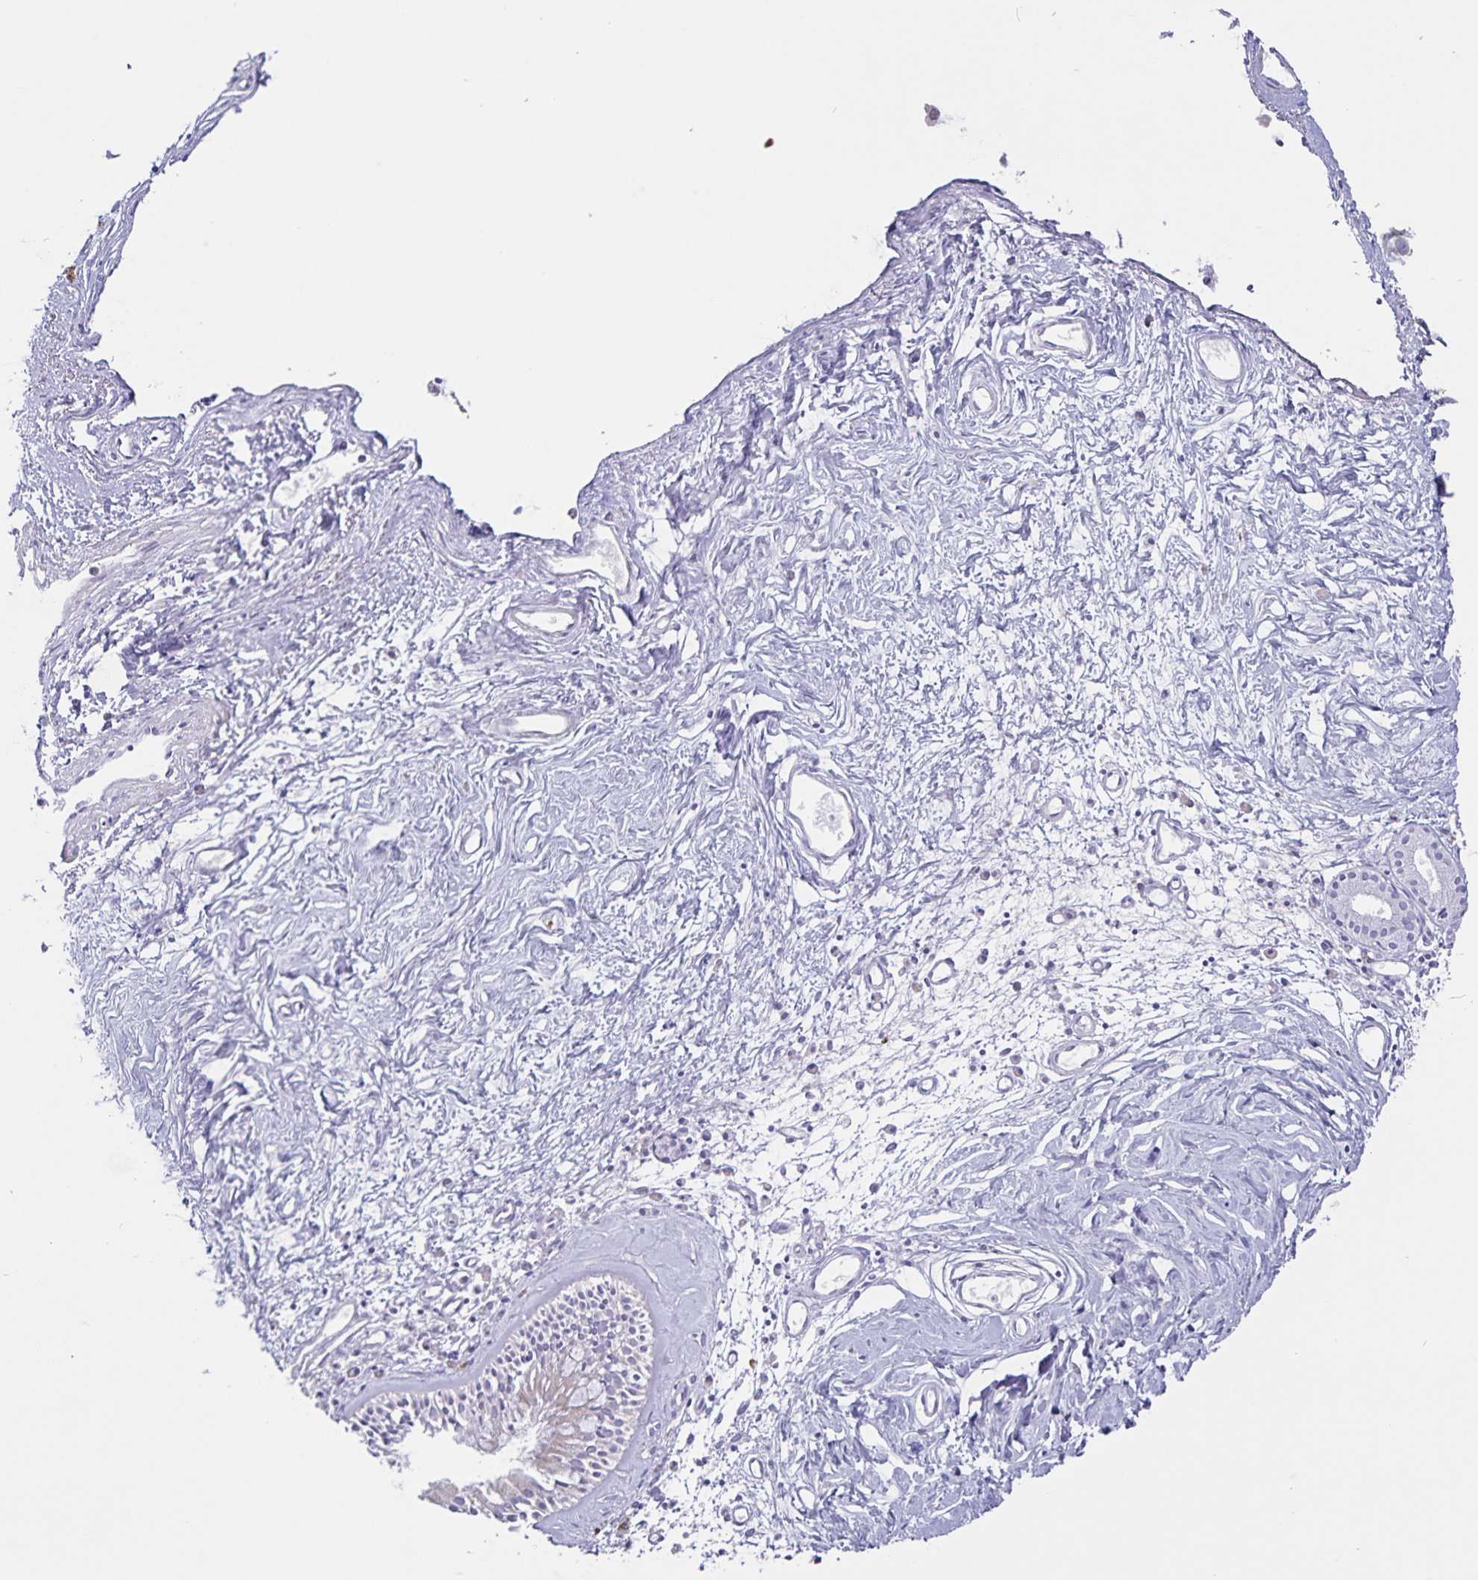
{"staining": {"intensity": "weak", "quantity": "<25%", "location": "cytoplasmic/membranous"}, "tissue": "nasopharynx", "cell_type": "Respiratory epithelial cells", "image_type": "normal", "snomed": [{"axis": "morphology", "description": "Normal tissue, NOS"}, {"axis": "morphology", "description": "Inflammation, NOS"}, {"axis": "topography", "description": "Nasopharynx"}], "caption": "Nasopharynx stained for a protein using immunohistochemistry (IHC) displays no staining respiratory epithelial cells.", "gene": "FBXL16", "patient": {"sex": "male", "age": 61}}